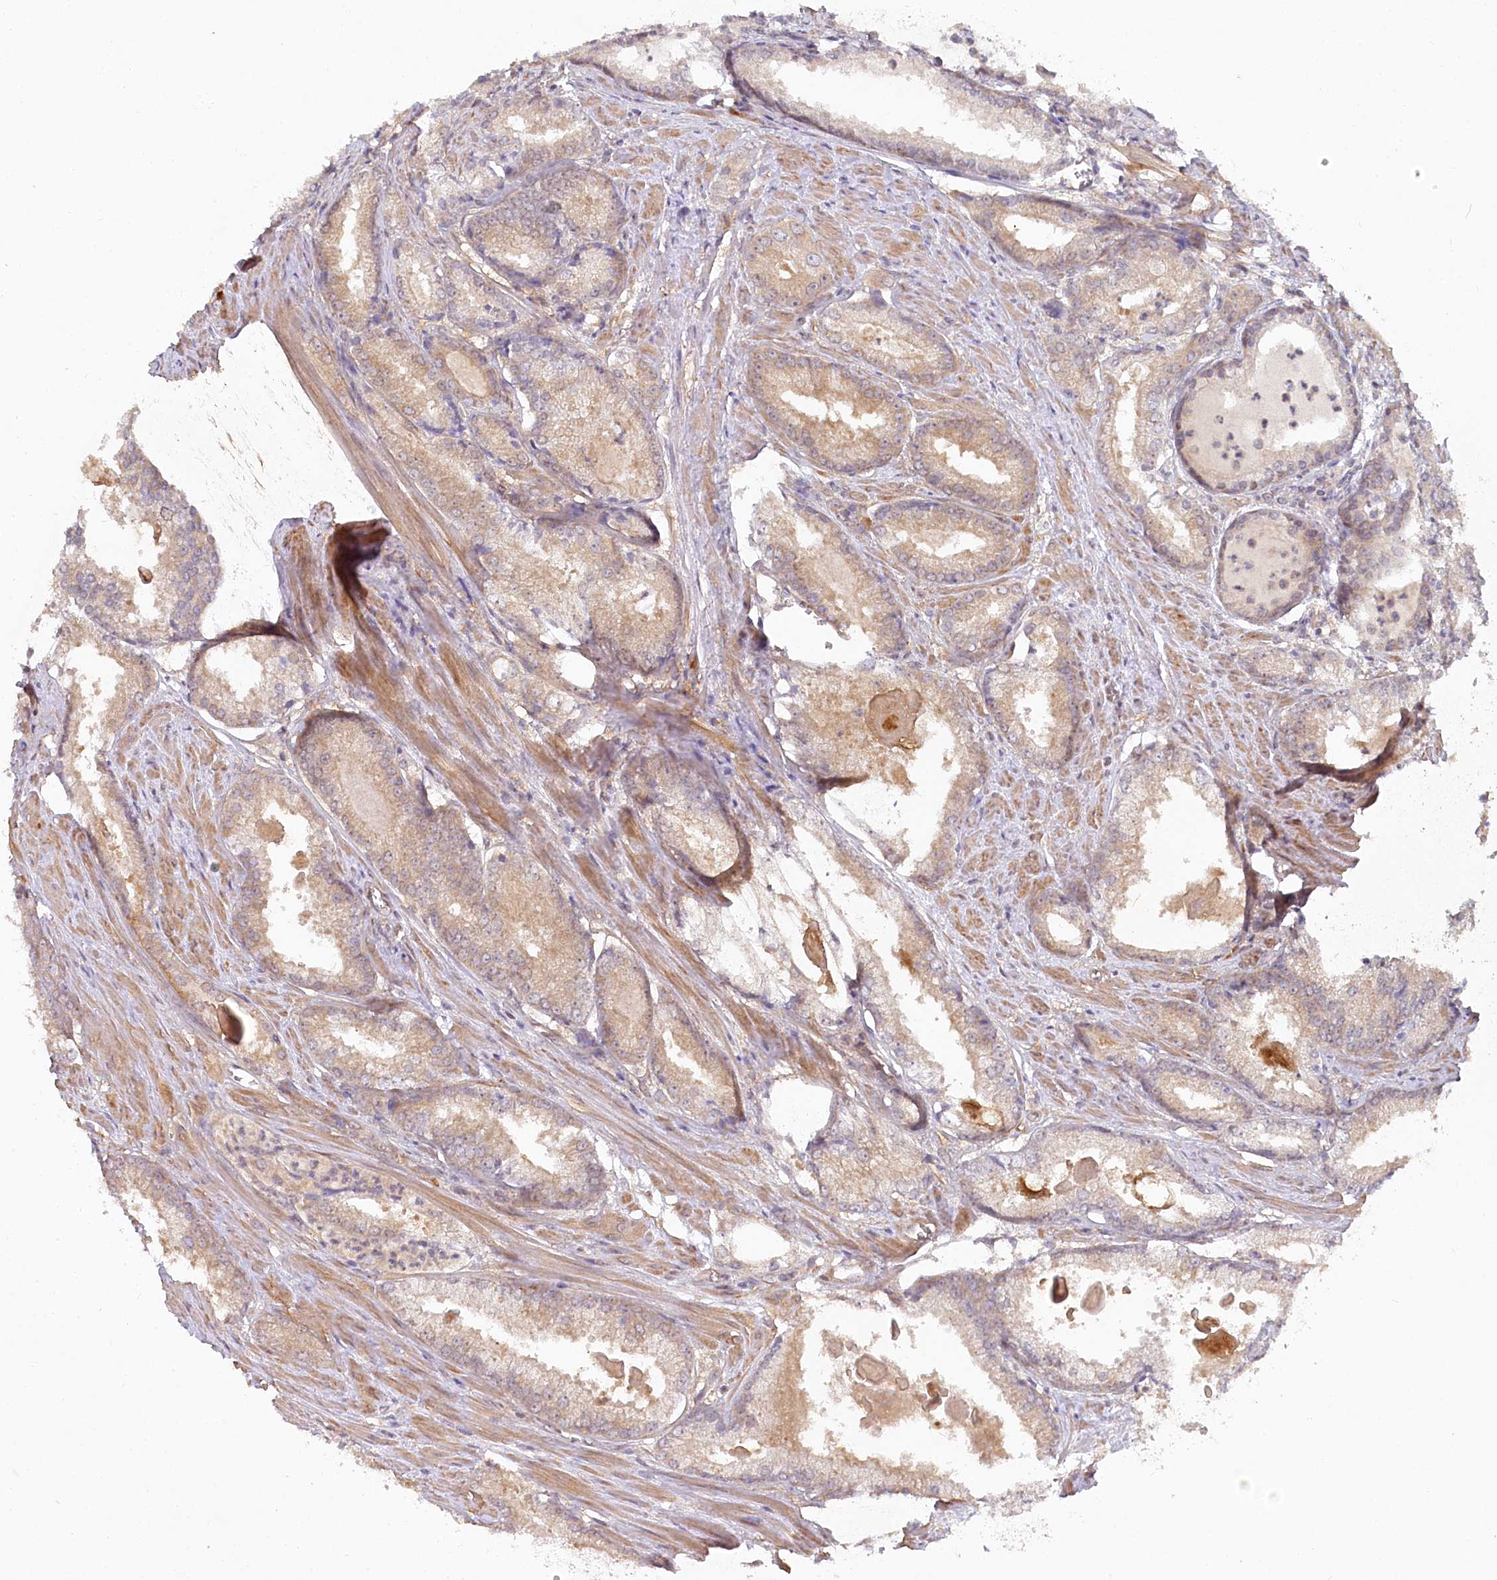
{"staining": {"intensity": "weak", "quantity": "<25%", "location": "cytoplasmic/membranous"}, "tissue": "prostate cancer", "cell_type": "Tumor cells", "image_type": "cancer", "snomed": [{"axis": "morphology", "description": "Adenocarcinoma, Low grade"}, {"axis": "topography", "description": "Prostate"}], "caption": "A micrograph of adenocarcinoma (low-grade) (prostate) stained for a protein displays no brown staining in tumor cells.", "gene": "AAMDC", "patient": {"sex": "male", "age": 54}}